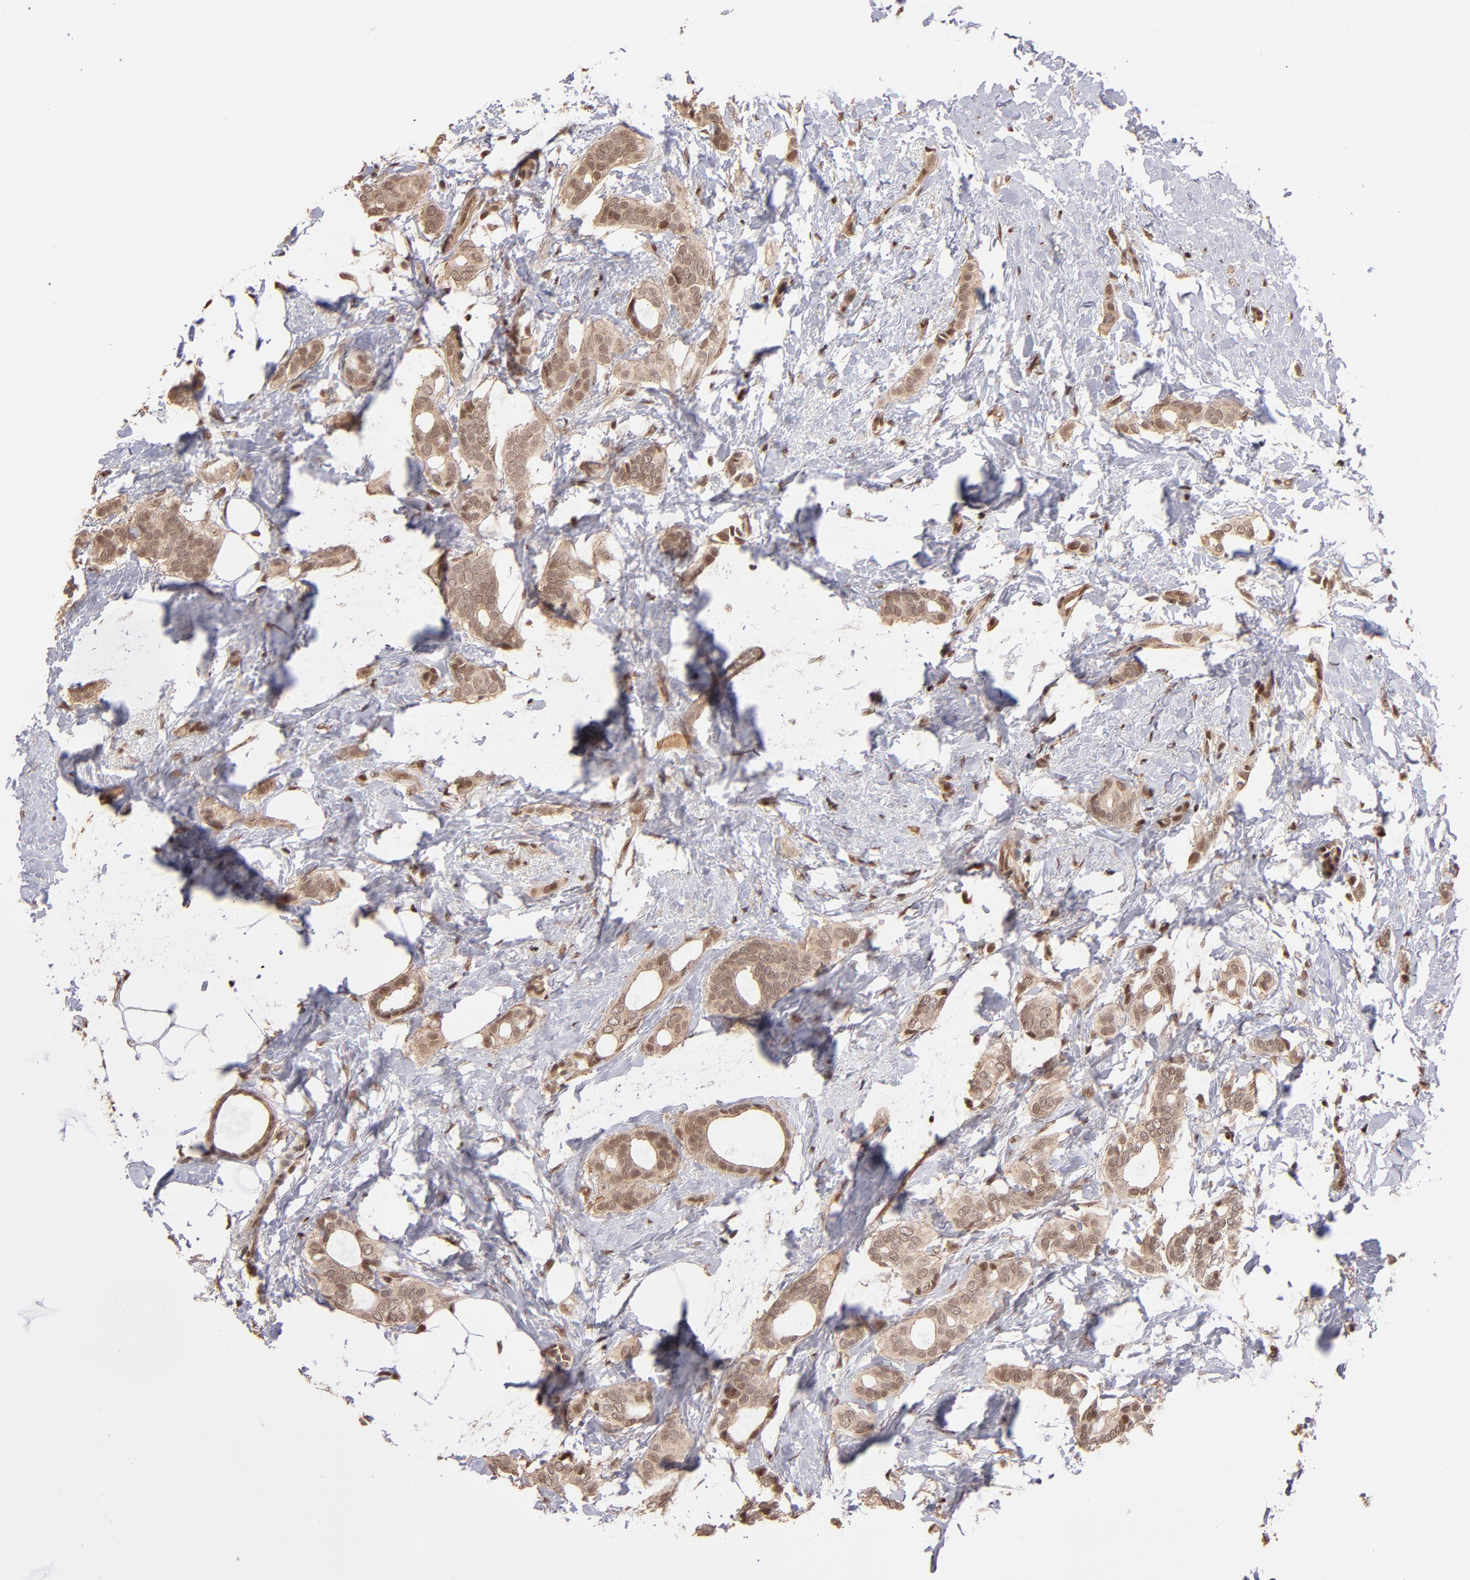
{"staining": {"intensity": "weak", "quantity": ">75%", "location": "cytoplasmic/membranous,nuclear"}, "tissue": "breast cancer", "cell_type": "Tumor cells", "image_type": "cancer", "snomed": [{"axis": "morphology", "description": "Duct carcinoma"}, {"axis": "topography", "description": "Breast"}], "caption": "Protein staining by immunohistochemistry (IHC) displays weak cytoplasmic/membranous and nuclear positivity in approximately >75% of tumor cells in breast invasive ductal carcinoma. (IHC, brightfield microscopy, high magnification).", "gene": "TERF2", "patient": {"sex": "female", "age": 54}}